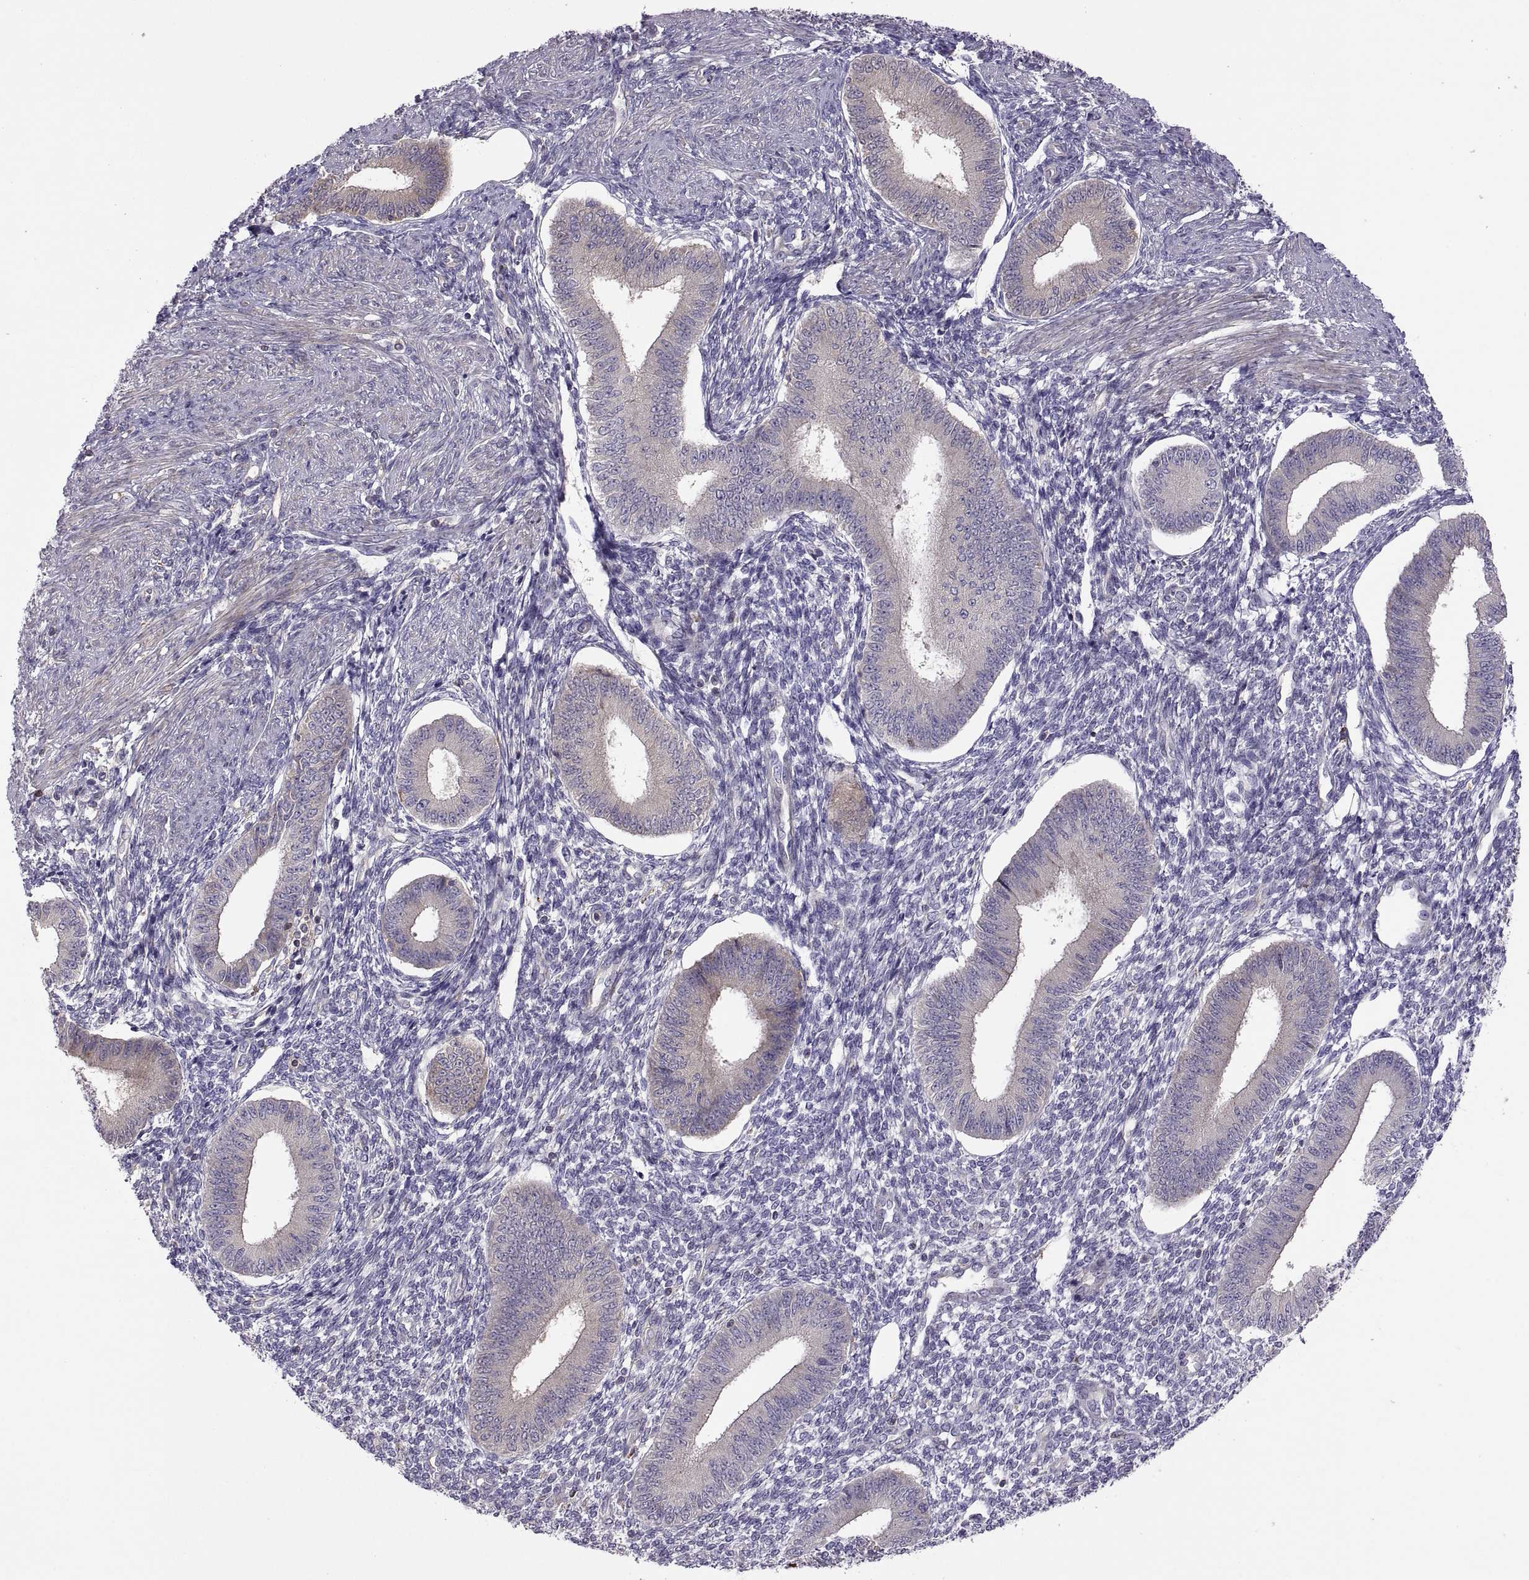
{"staining": {"intensity": "negative", "quantity": "none", "location": "none"}, "tissue": "endometrium", "cell_type": "Cells in endometrial stroma", "image_type": "normal", "snomed": [{"axis": "morphology", "description": "Normal tissue, NOS"}, {"axis": "topography", "description": "Endometrium"}], "caption": "The micrograph displays no significant positivity in cells in endometrial stroma of endometrium. (DAB (3,3'-diaminobenzidine) immunohistochemistry with hematoxylin counter stain).", "gene": "SPATA32", "patient": {"sex": "female", "age": 39}}